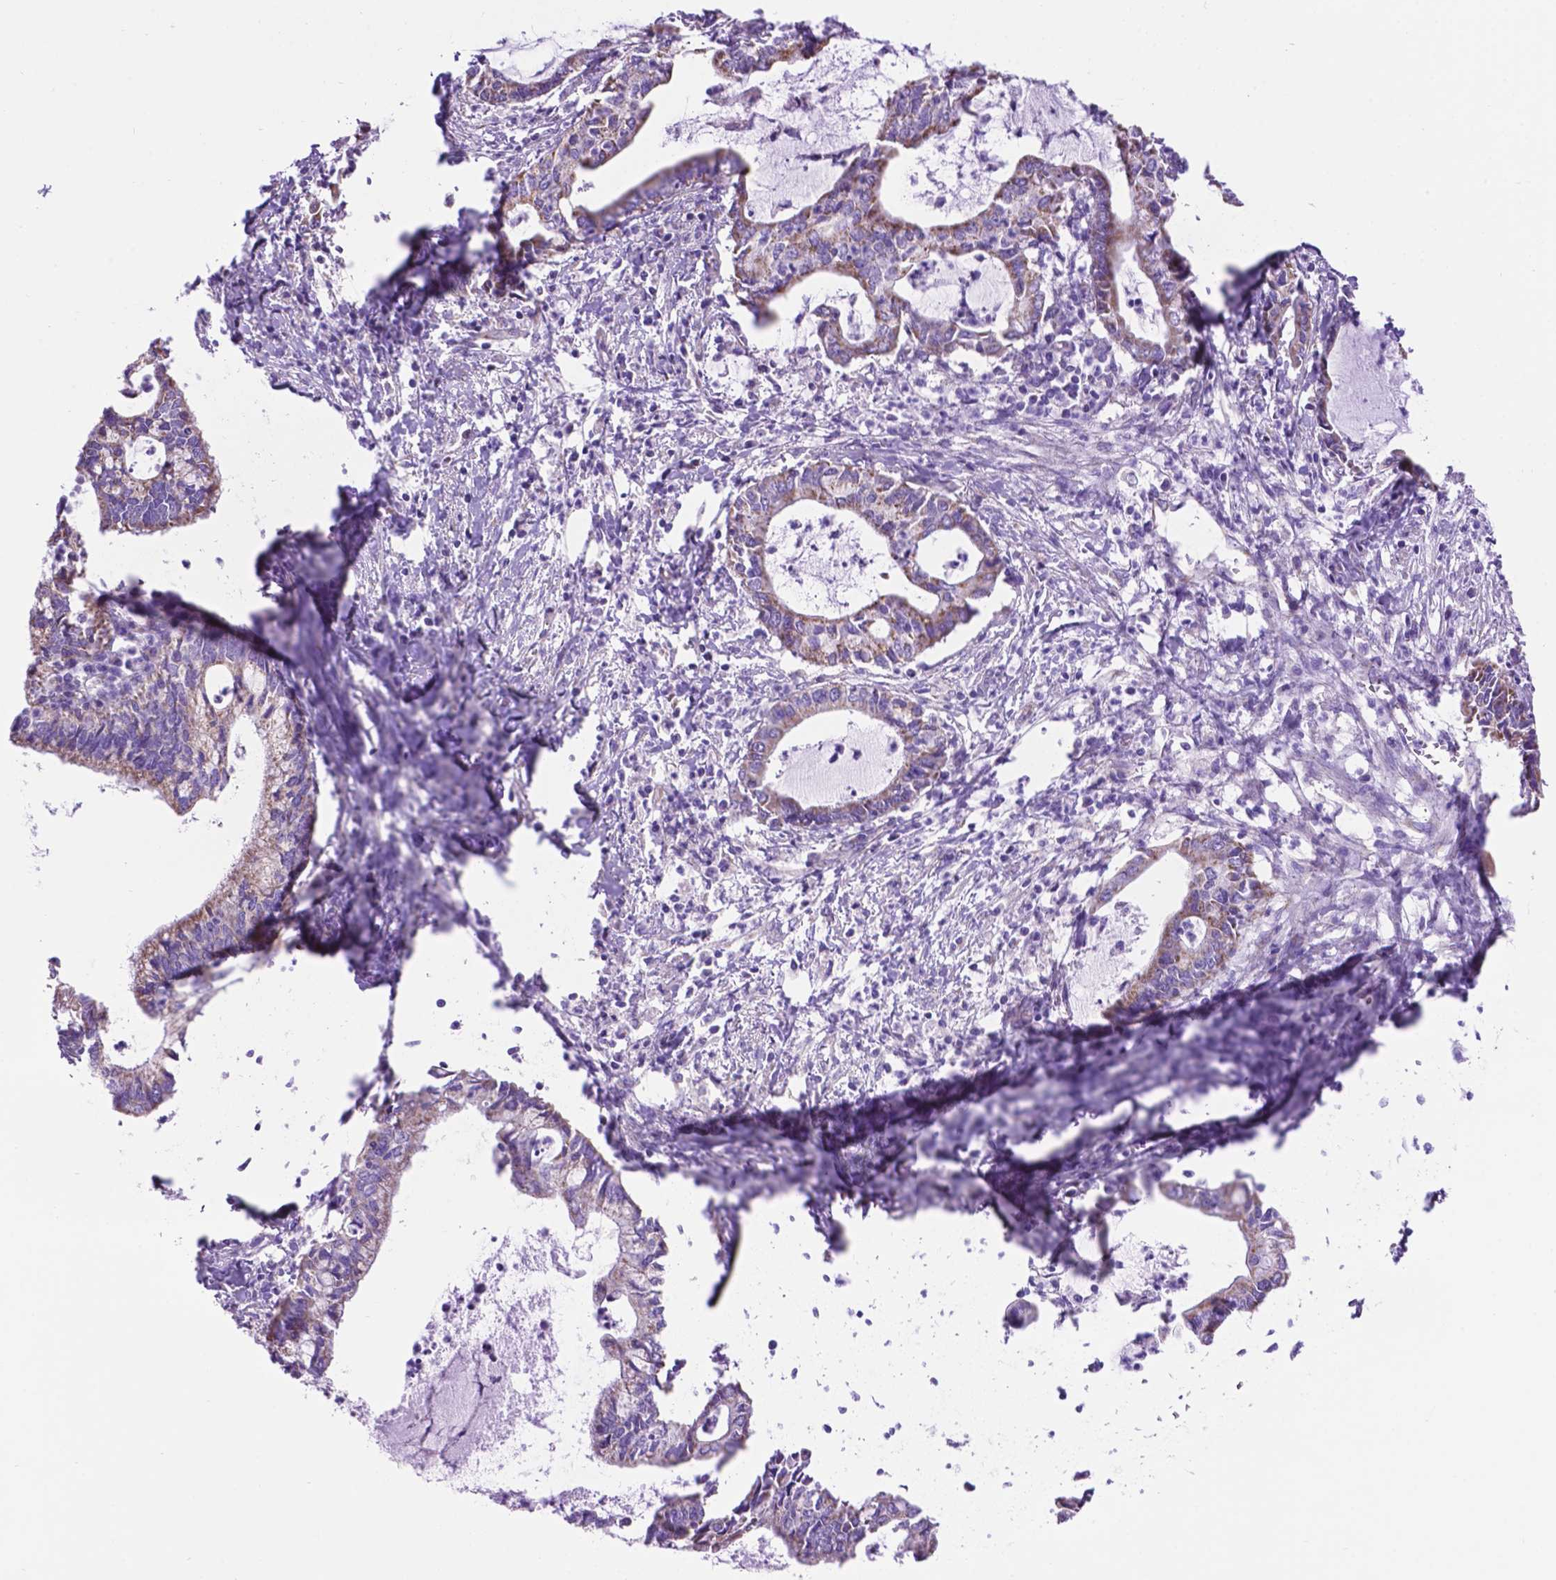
{"staining": {"intensity": "weak", "quantity": "25%-75%", "location": "cytoplasmic/membranous"}, "tissue": "cervical cancer", "cell_type": "Tumor cells", "image_type": "cancer", "snomed": [{"axis": "morphology", "description": "Adenocarcinoma, NOS"}, {"axis": "topography", "description": "Cervix"}], "caption": "Tumor cells display low levels of weak cytoplasmic/membranous expression in approximately 25%-75% of cells in human cervical adenocarcinoma. The protein of interest is shown in brown color, while the nuclei are stained blue.", "gene": "TMEM121B", "patient": {"sex": "female", "age": 42}}